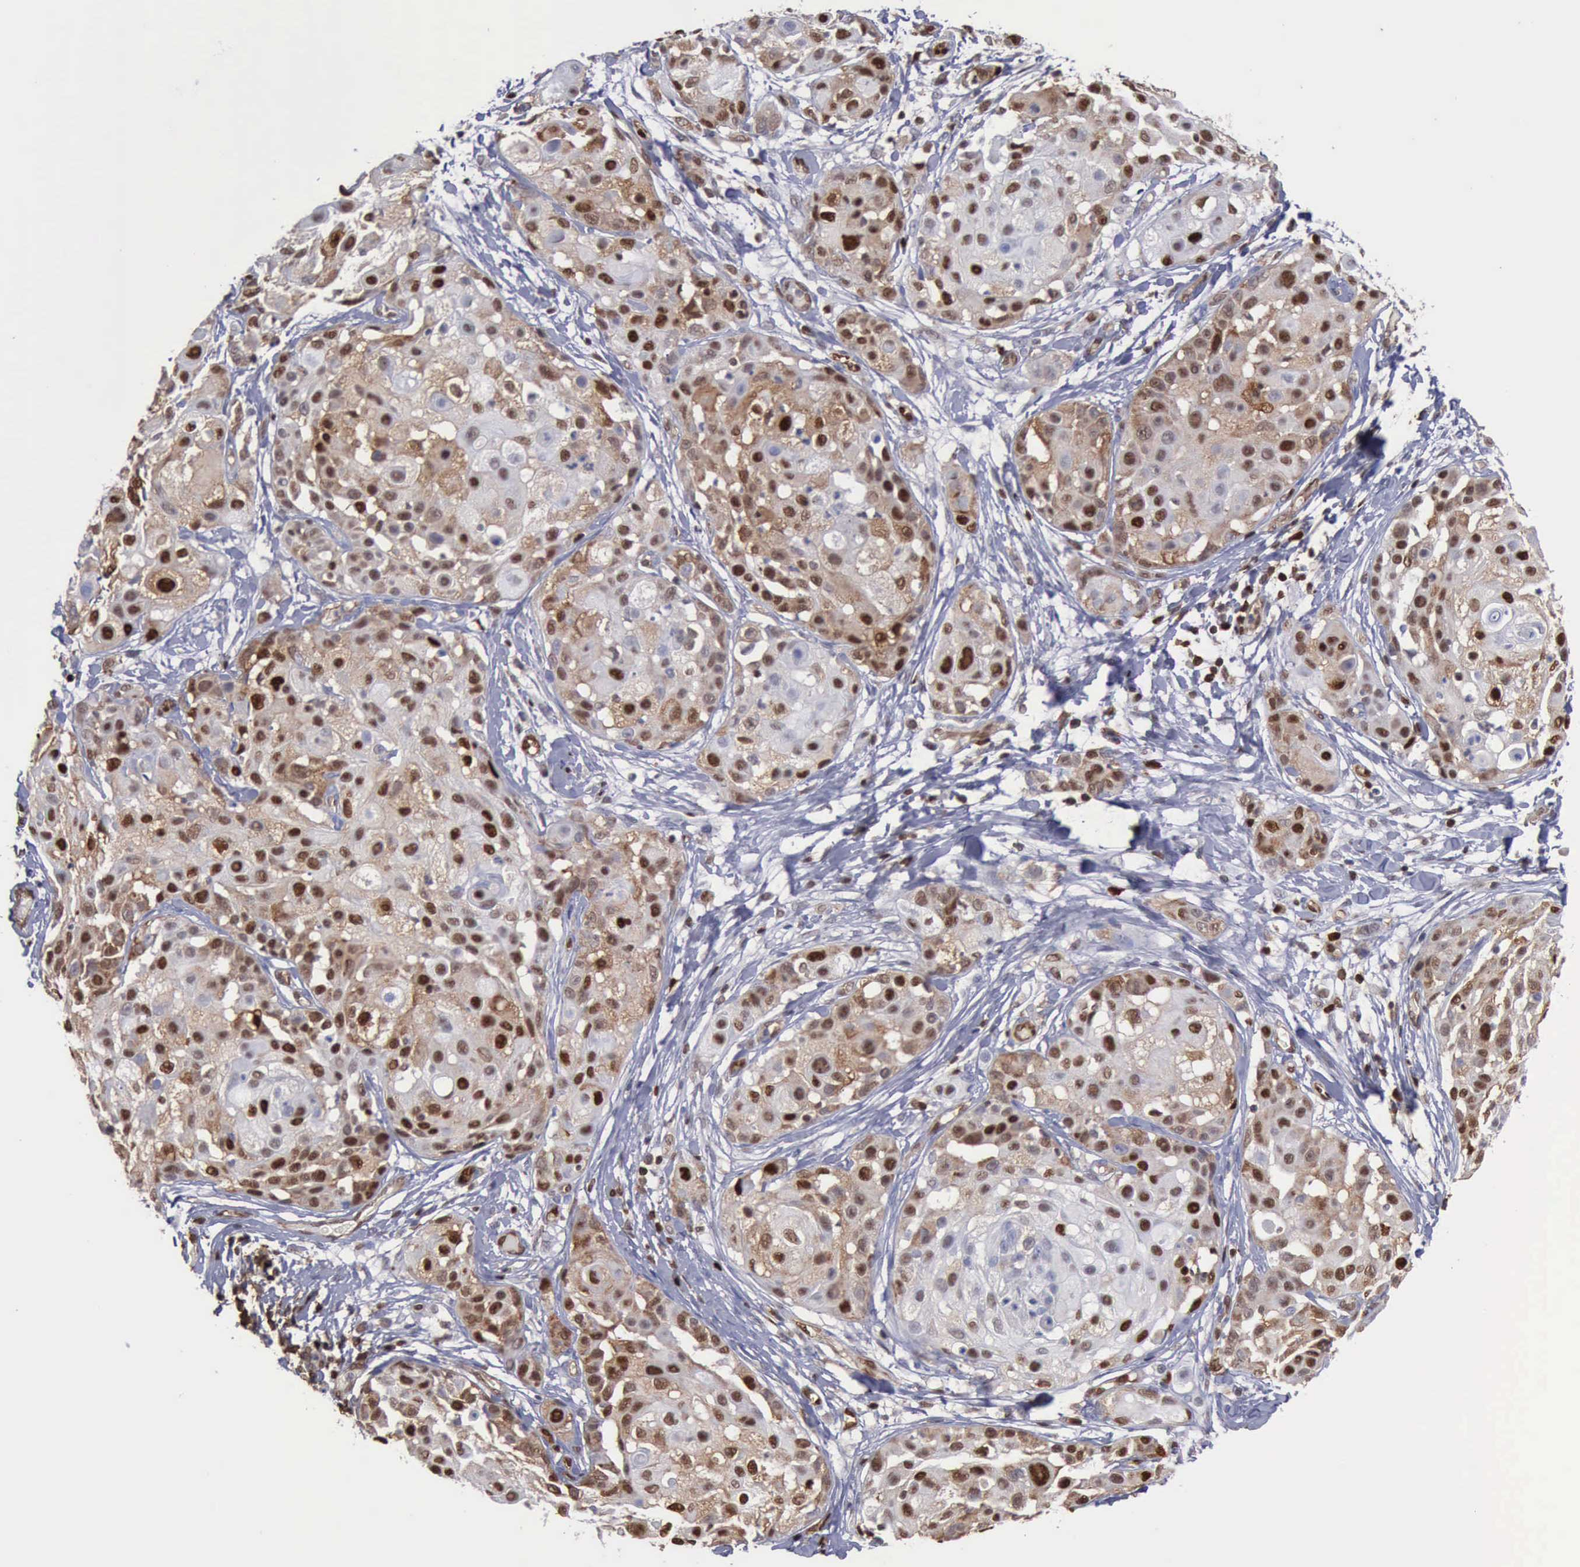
{"staining": {"intensity": "strong", "quantity": "25%-75%", "location": "cytoplasmic/membranous,nuclear"}, "tissue": "skin cancer", "cell_type": "Tumor cells", "image_type": "cancer", "snomed": [{"axis": "morphology", "description": "Squamous cell carcinoma, NOS"}, {"axis": "topography", "description": "Skin"}], "caption": "High-magnification brightfield microscopy of squamous cell carcinoma (skin) stained with DAB (3,3'-diaminobenzidine) (brown) and counterstained with hematoxylin (blue). tumor cells exhibit strong cytoplasmic/membranous and nuclear positivity is seen in approximately25%-75% of cells. Ihc stains the protein in brown and the nuclei are stained blue.", "gene": "PDCD4", "patient": {"sex": "female", "age": 57}}